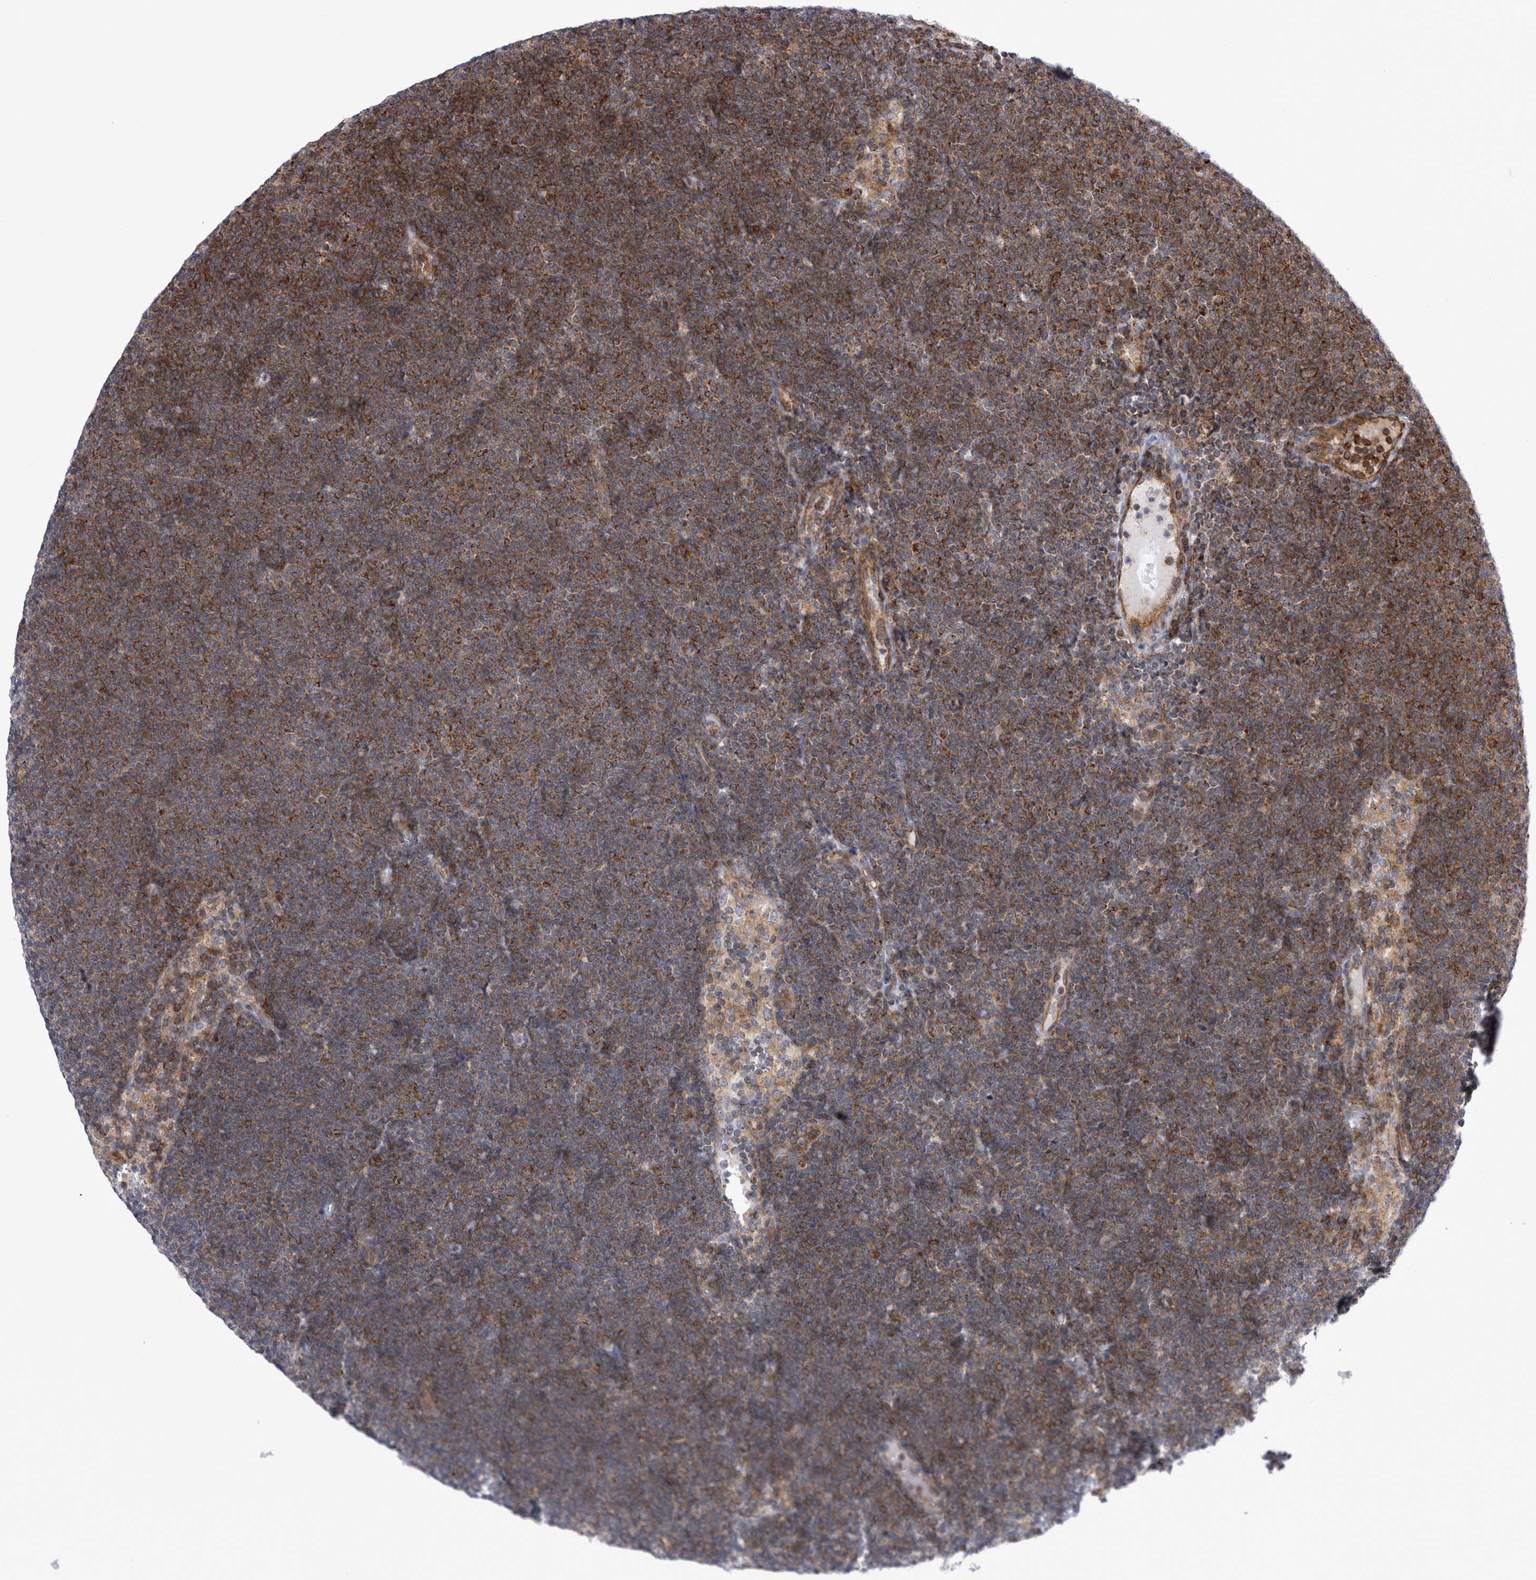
{"staining": {"intensity": "strong", "quantity": ">75%", "location": "cytoplasmic/membranous"}, "tissue": "lymphoma", "cell_type": "Tumor cells", "image_type": "cancer", "snomed": [{"axis": "morphology", "description": "Malignant lymphoma, non-Hodgkin's type, Low grade"}, {"axis": "topography", "description": "Lymph node"}], "caption": "This is an image of immunohistochemistry staining of lymphoma, which shows strong staining in the cytoplasmic/membranous of tumor cells.", "gene": "TSPOAP1", "patient": {"sex": "female", "age": 53}}